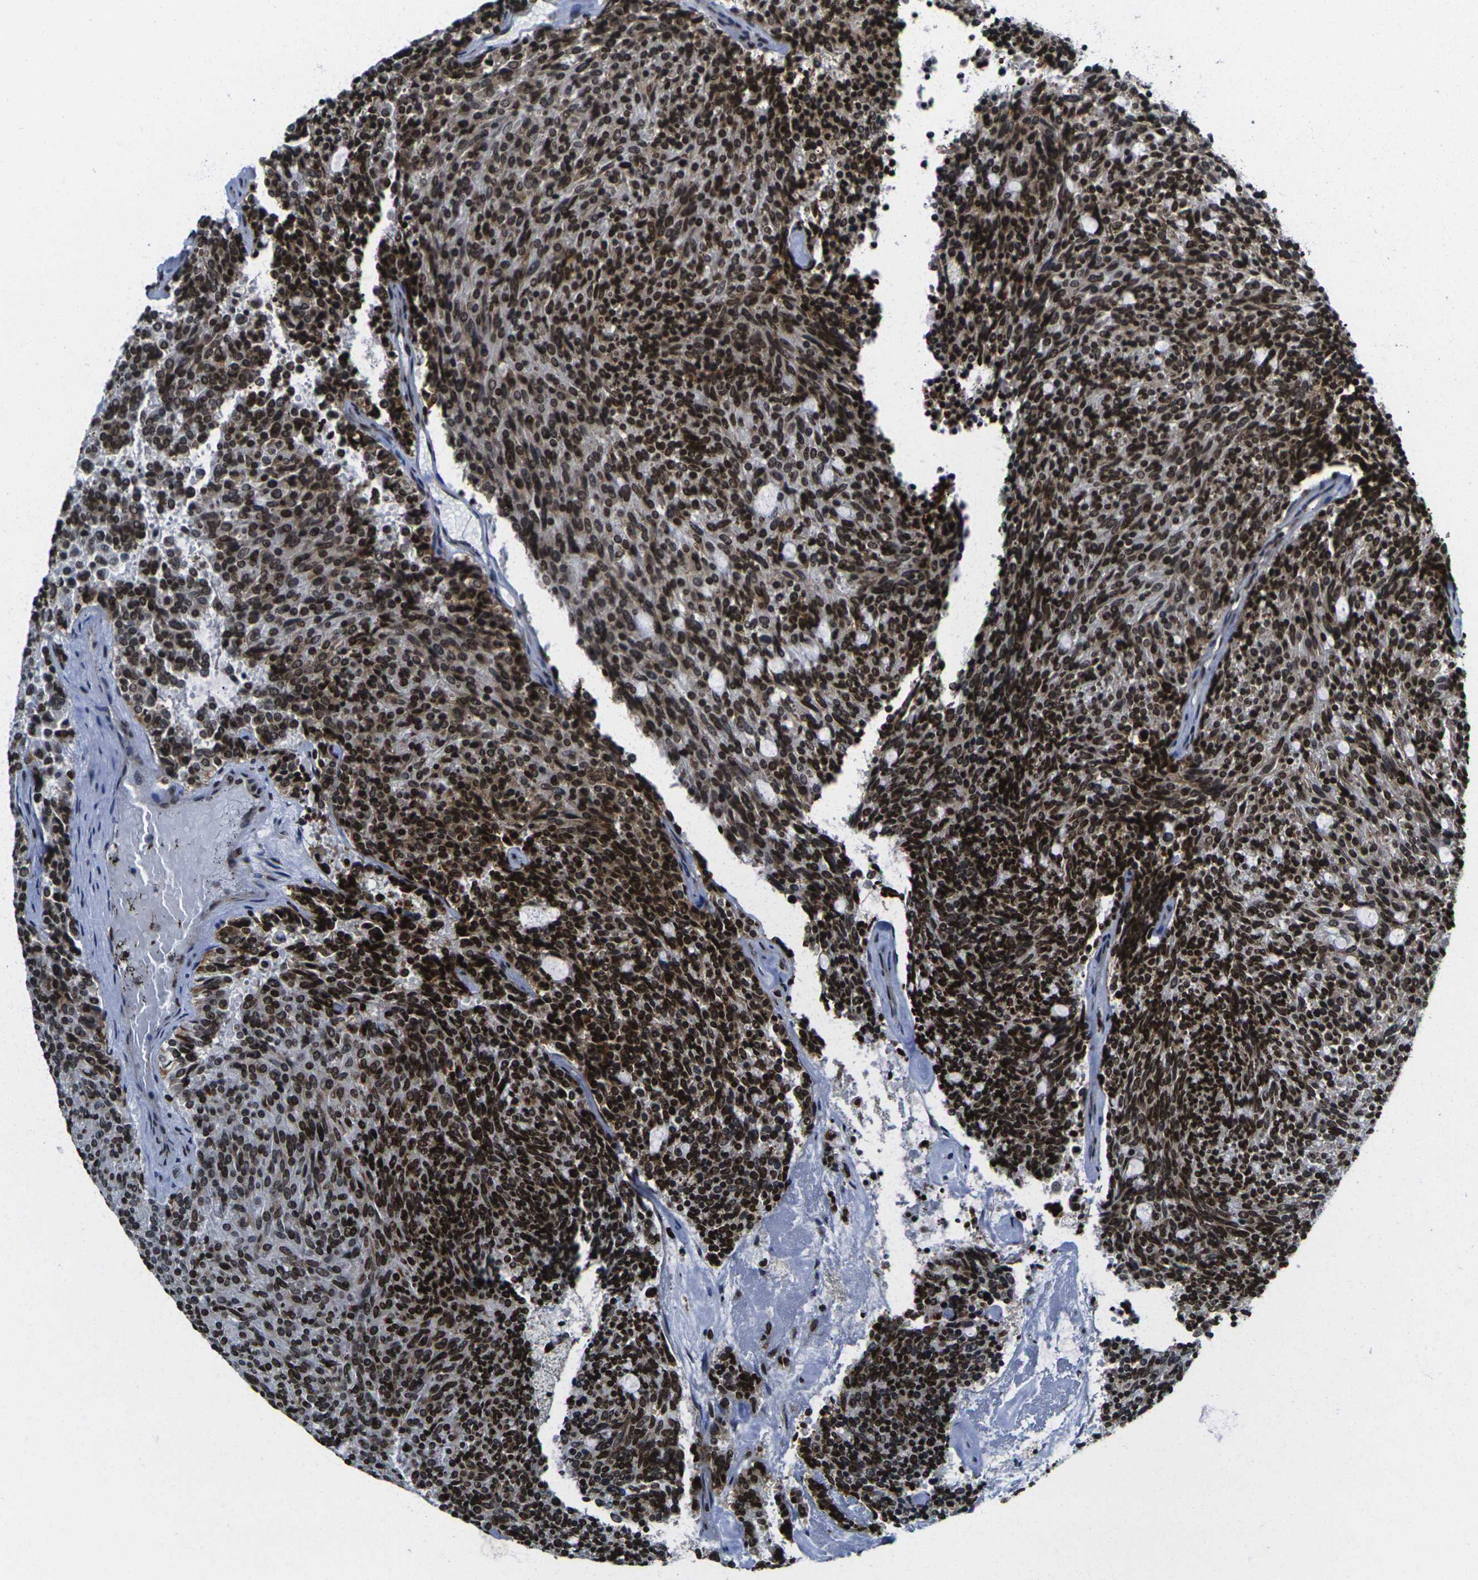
{"staining": {"intensity": "strong", "quantity": ">75%", "location": "nuclear"}, "tissue": "carcinoid", "cell_type": "Tumor cells", "image_type": "cancer", "snomed": [{"axis": "morphology", "description": "Carcinoid, malignant, NOS"}, {"axis": "topography", "description": "Pancreas"}], "caption": "Immunohistochemistry (IHC) (DAB) staining of malignant carcinoid reveals strong nuclear protein expression in about >75% of tumor cells.", "gene": "H1-10", "patient": {"sex": "female", "age": 54}}